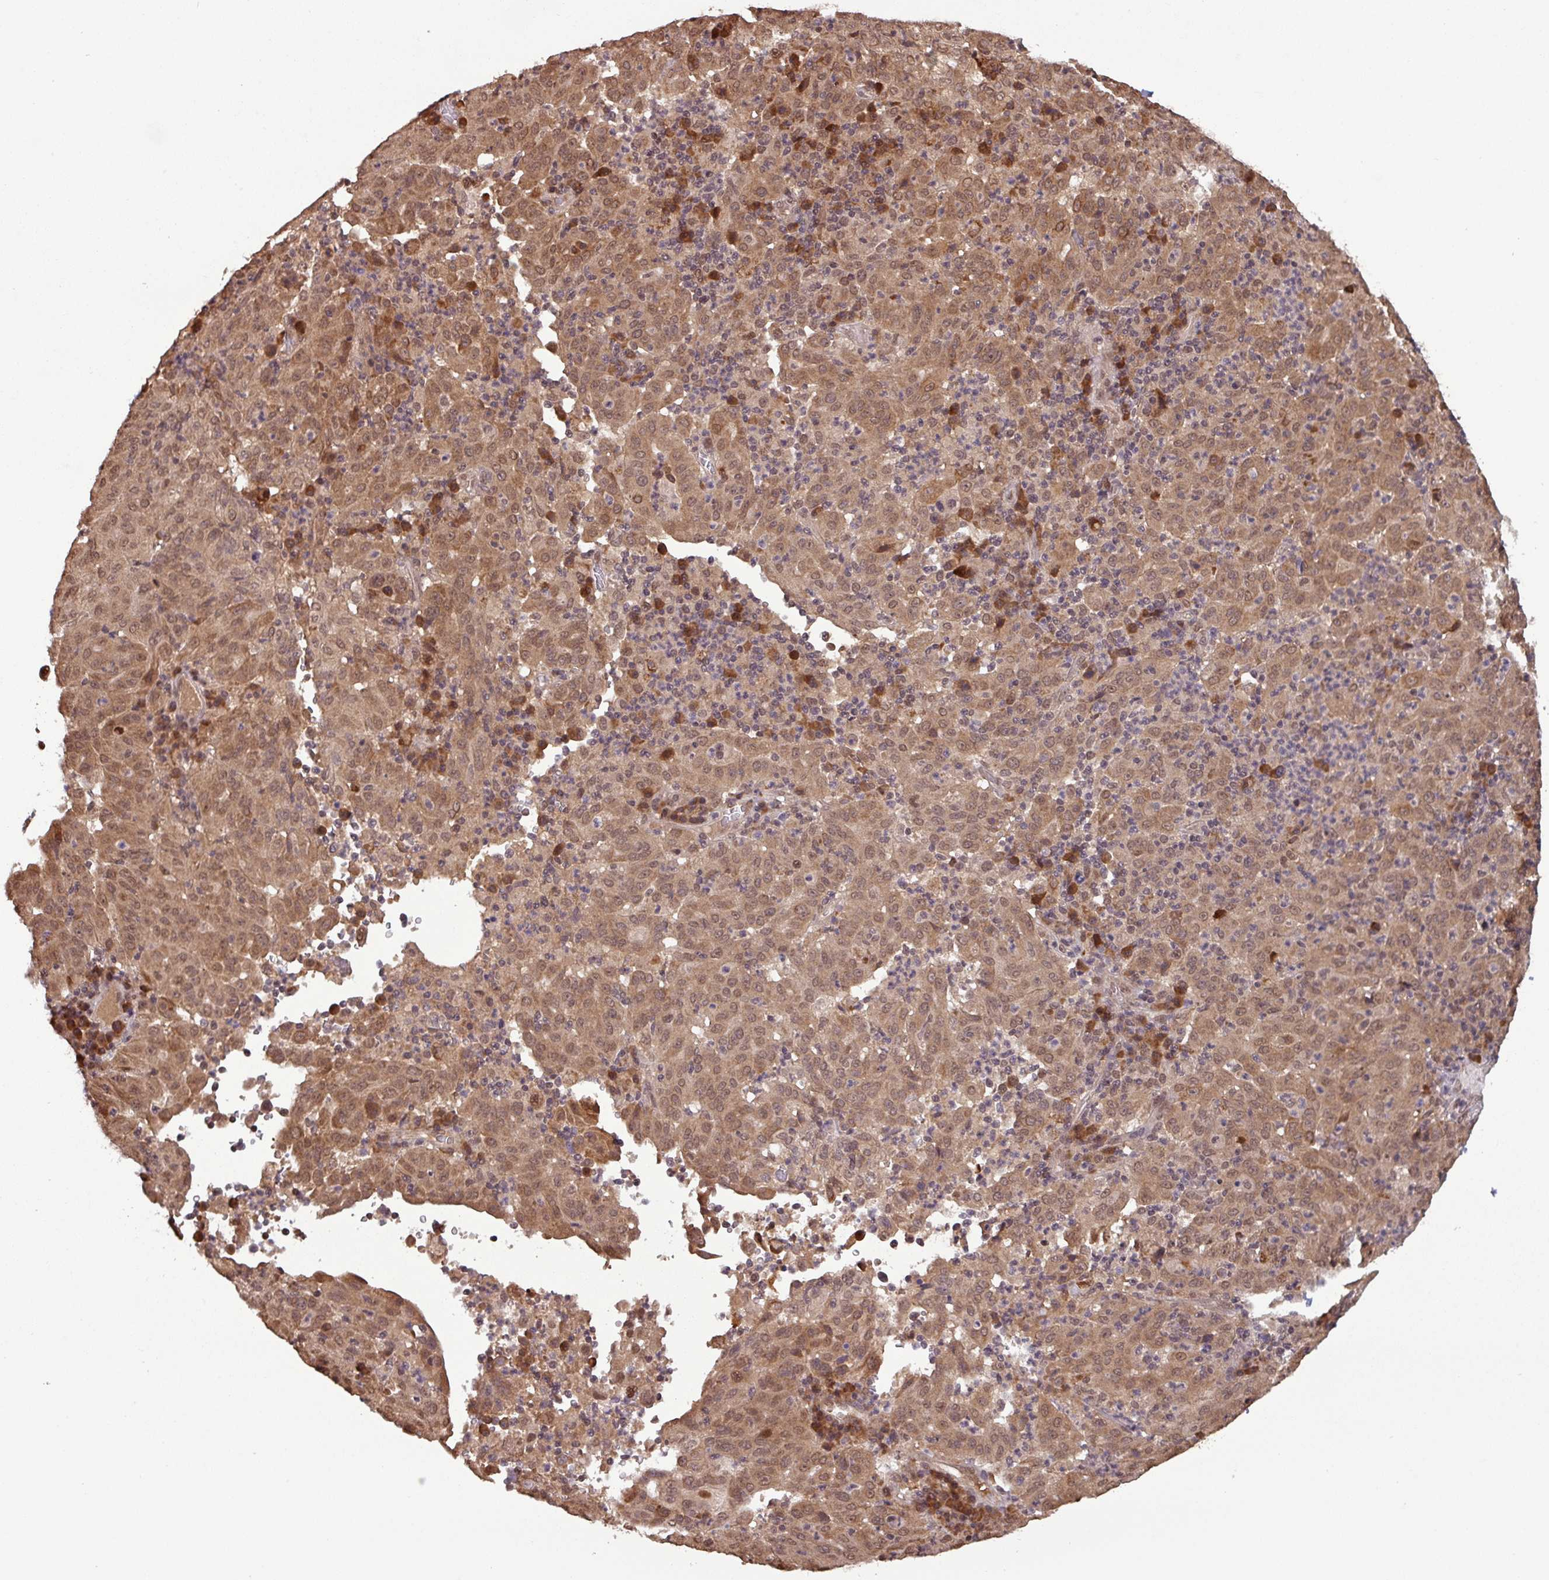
{"staining": {"intensity": "moderate", "quantity": ">75%", "location": "cytoplasmic/membranous,nuclear"}, "tissue": "pancreatic cancer", "cell_type": "Tumor cells", "image_type": "cancer", "snomed": [{"axis": "morphology", "description": "Adenocarcinoma, NOS"}, {"axis": "topography", "description": "Pancreas"}], "caption": "Protein expression analysis of pancreatic cancer (adenocarcinoma) demonstrates moderate cytoplasmic/membranous and nuclear positivity in approximately >75% of tumor cells.", "gene": "NOB1", "patient": {"sex": "male", "age": 63}}